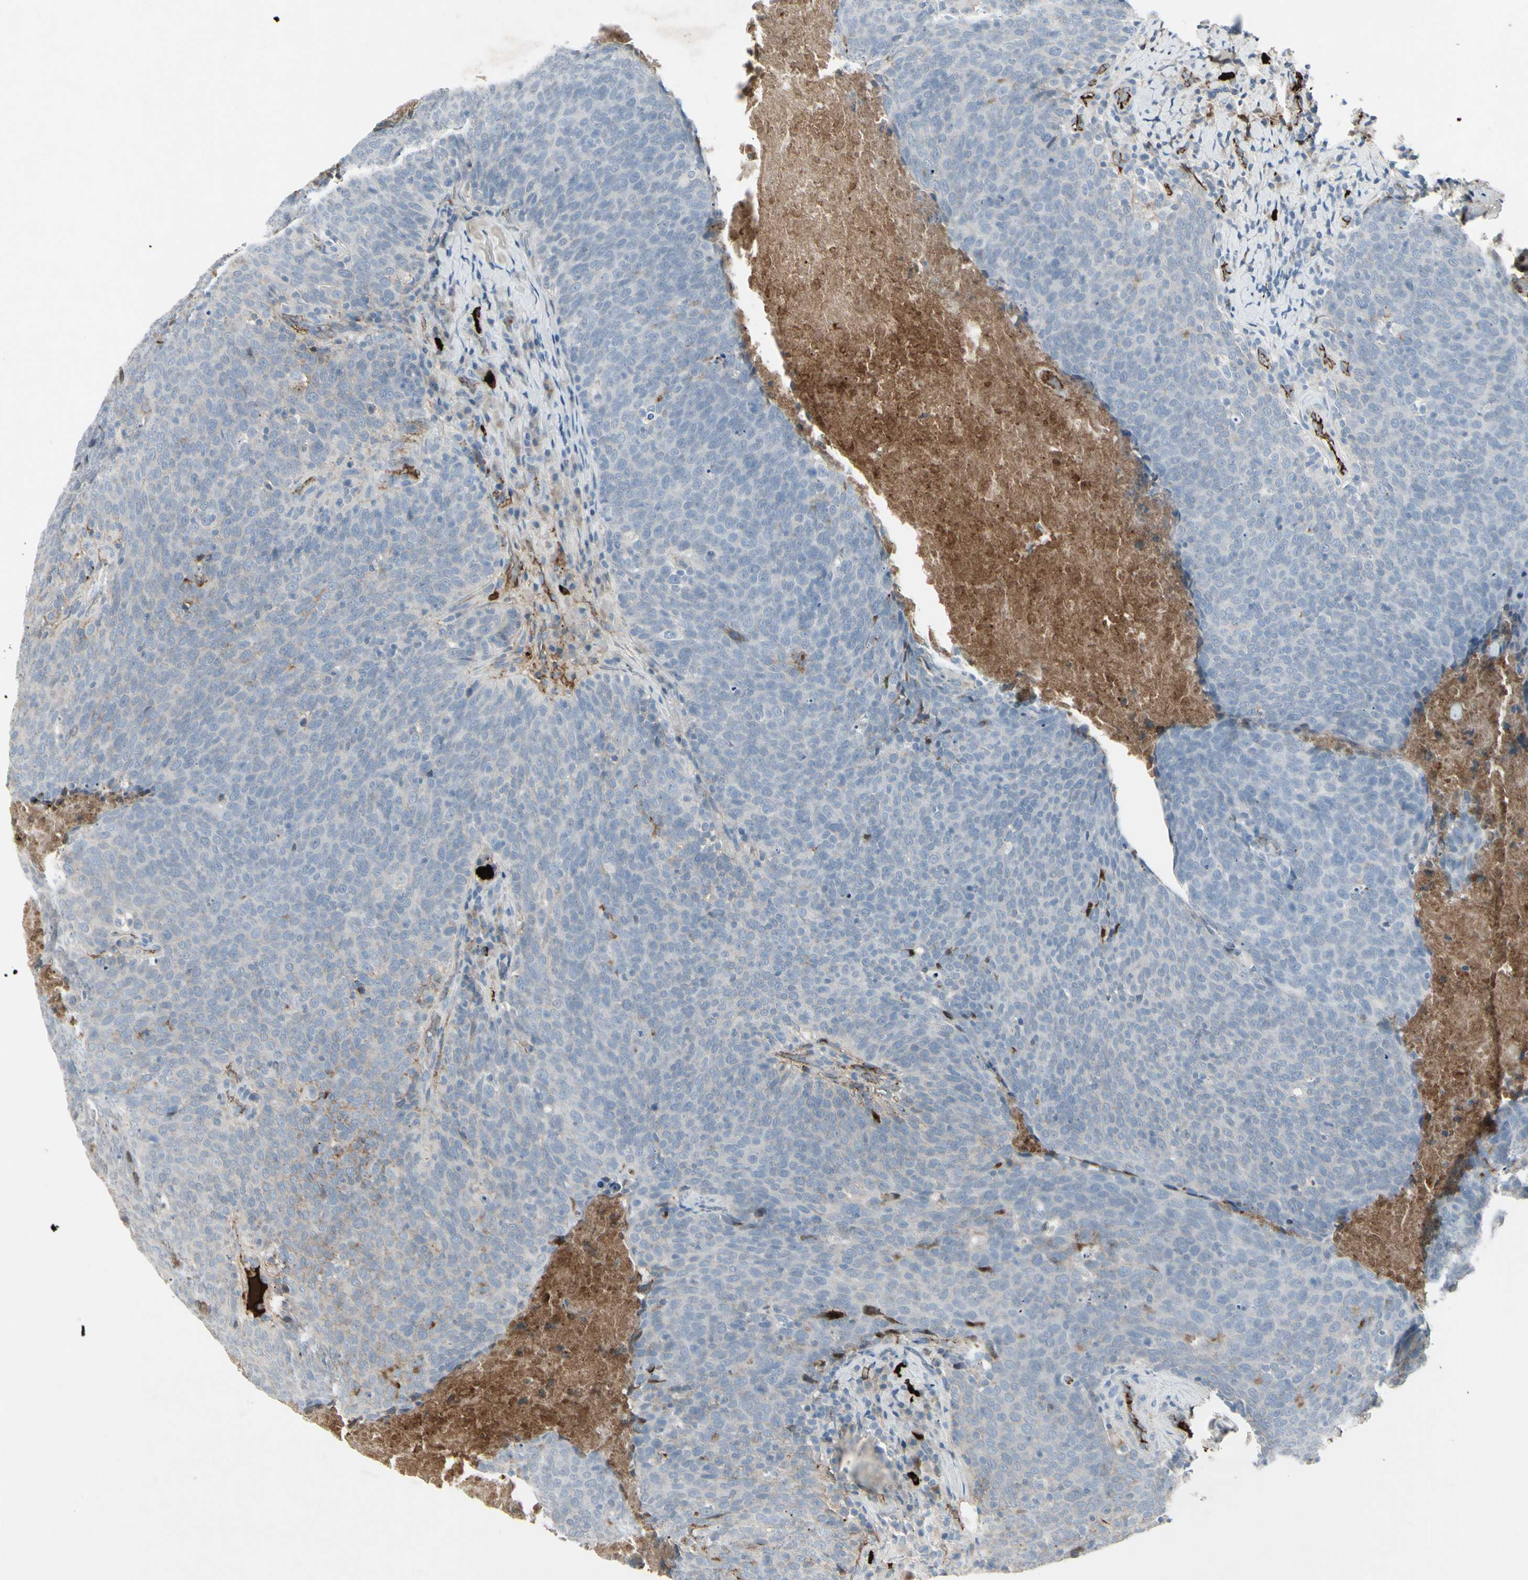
{"staining": {"intensity": "moderate", "quantity": "<25%", "location": "cytoplasmic/membranous"}, "tissue": "head and neck cancer", "cell_type": "Tumor cells", "image_type": "cancer", "snomed": [{"axis": "morphology", "description": "Squamous cell carcinoma, NOS"}, {"axis": "morphology", "description": "Squamous cell carcinoma, metastatic, NOS"}, {"axis": "topography", "description": "Lymph node"}, {"axis": "topography", "description": "Head-Neck"}], "caption": "Immunohistochemistry (IHC) micrograph of neoplastic tissue: metastatic squamous cell carcinoma (head and neck) stained using IHC displays low levels of moderate protein expression localized specifically in the cytoplasmic/membranous of tumor cells, appearing as a cytoplasmic/membranous brown color.", "gene": "IGHM", "patient": {"sex": "male", "age": 62}}